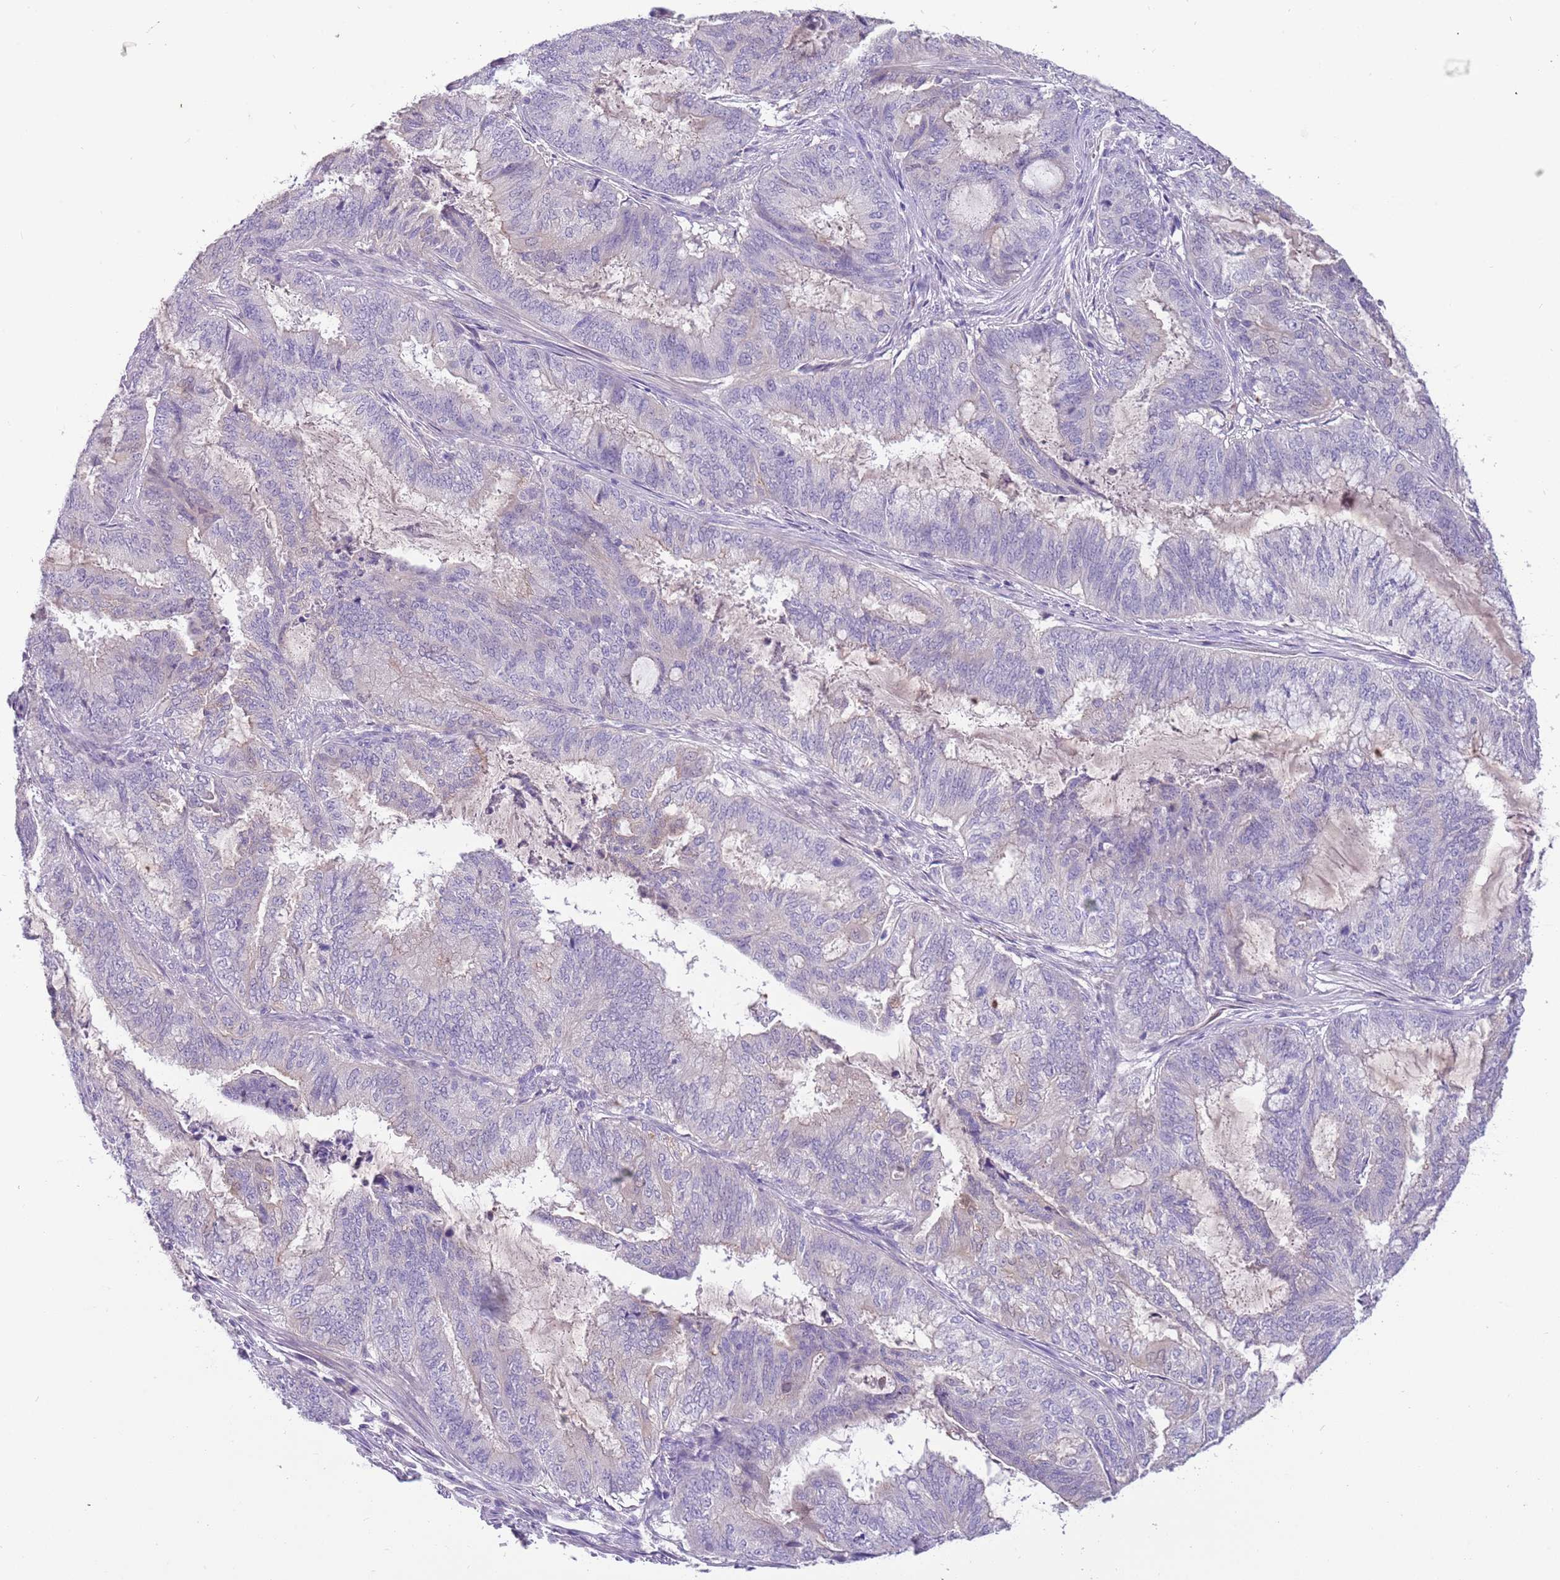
{"staining": {"intensity": "negative", "quantity": "none", "location": "none"}, "tissue": "endometrial cancer", "cell_type": "Tumor cells", "image_type": "cancer", "snomed": [{"axis": "morphology", "description": "Adenocarcinoma, NOS"}, {"axis": "topography", "description": "Endometrium"}], "caption": "DAB immunohistochemical staining of endometrial cancer (adenocarcinoma) exhibits no significant positivity in tumor cells.", "gene": "CFAP73", "patient": {"sex": "female", "age": 51}}